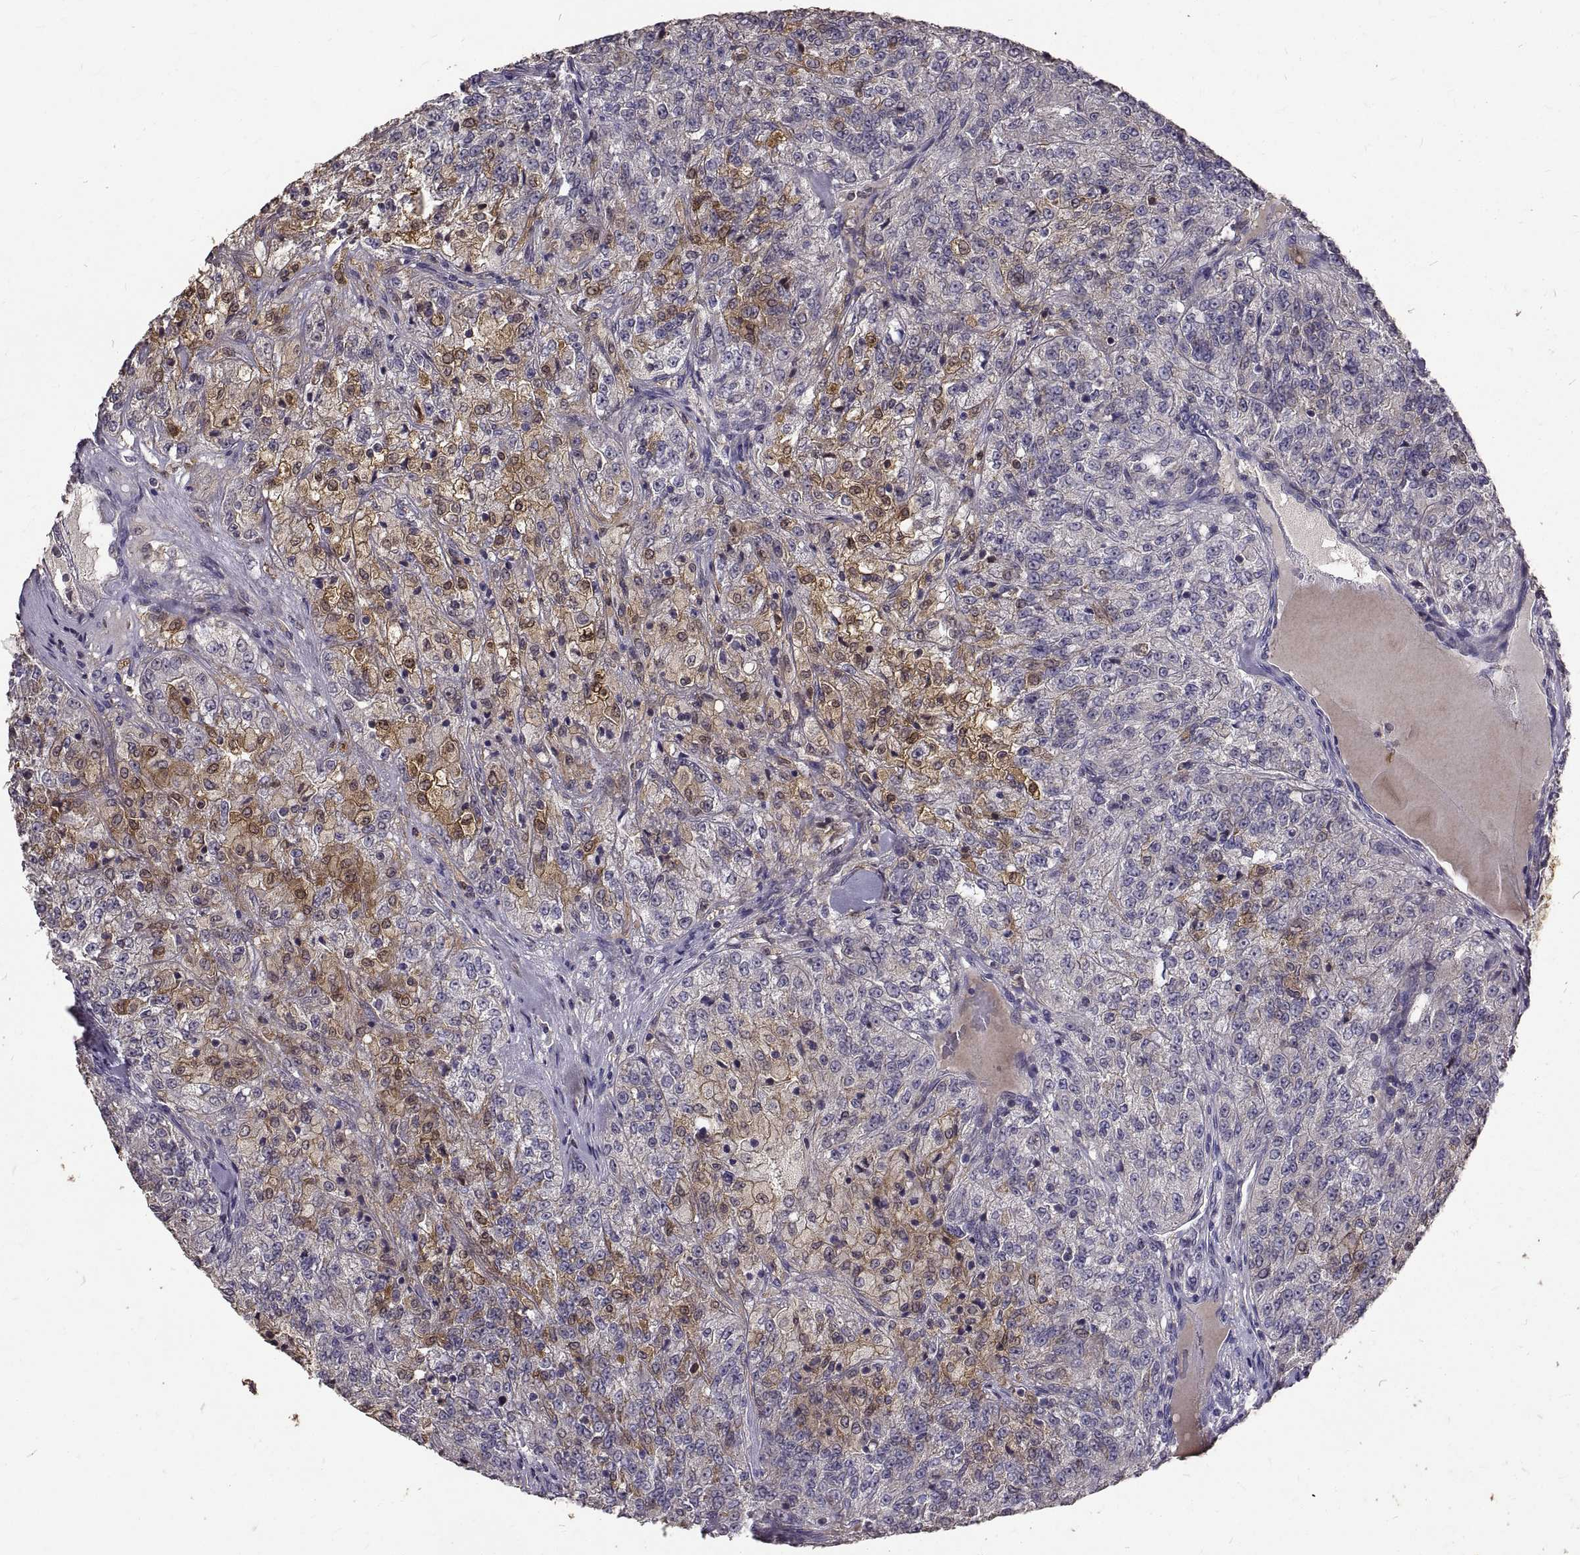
{"staining": {"intensity": "moderate", "quantity": "<25%", "location": "cytoplasmic/membranous,nuclear"}, "tissue": "renal cancer", "cell_type": "Tumor cells", "image_type": "cancer", "snomed": [{"axis": "morphology", "description": "Adenocarcinoma, NOS"}, {"axis": "topography", "description": "Kidney"}], "caption": "The immunohistochemical stain shows moderate cytoplasmic/membranous and nuclear positivity in tumor cells of renal adenocarcinoma tissue.", "gene": "PEA15", "patient": {"sex": "female", "age": 63}}